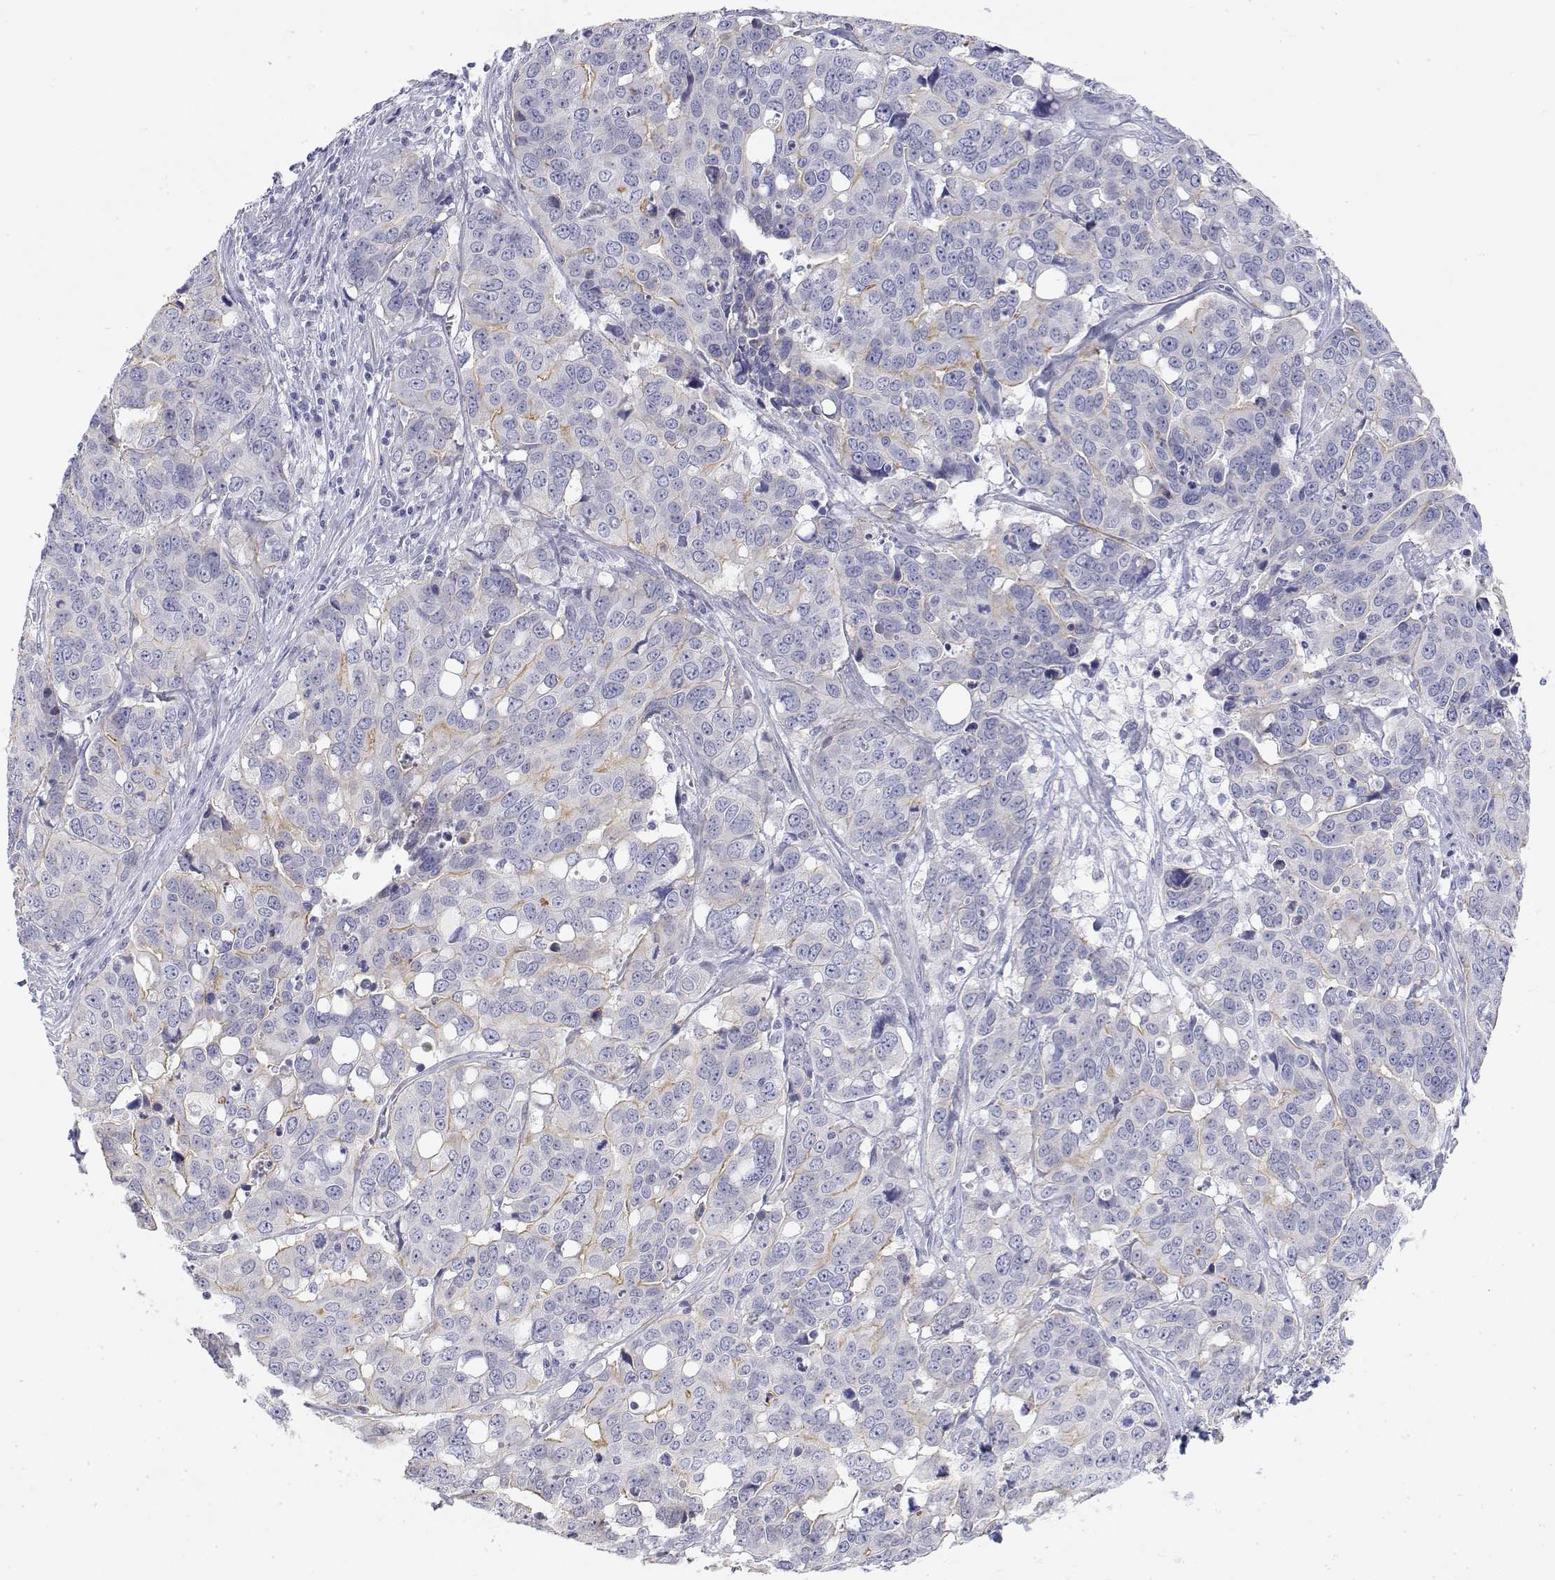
{"staining": {"intensity": "weak", "quantity": "<25%", "location": "cytoplasmic/membranous"}, "tissue": "ovarian cancer", "cell_type": "Tumor cells", "image_type": "cancer", "snomed": [{"axis": "morphology", "description": "Carcinoma, endometroid"}, {"axis": "topography", "description": "Ovary"}], "caption": "A high-resolution micrograph shows IHC staining of endometroid carcinoma (ovarian), which shows no significant expression in tumor cells. (DAB (3,3'-diaminobenzidine) immunohistochemistry, high magnification).", "gene": "MISP", "patient": {"sex": "female", "age": 78}}